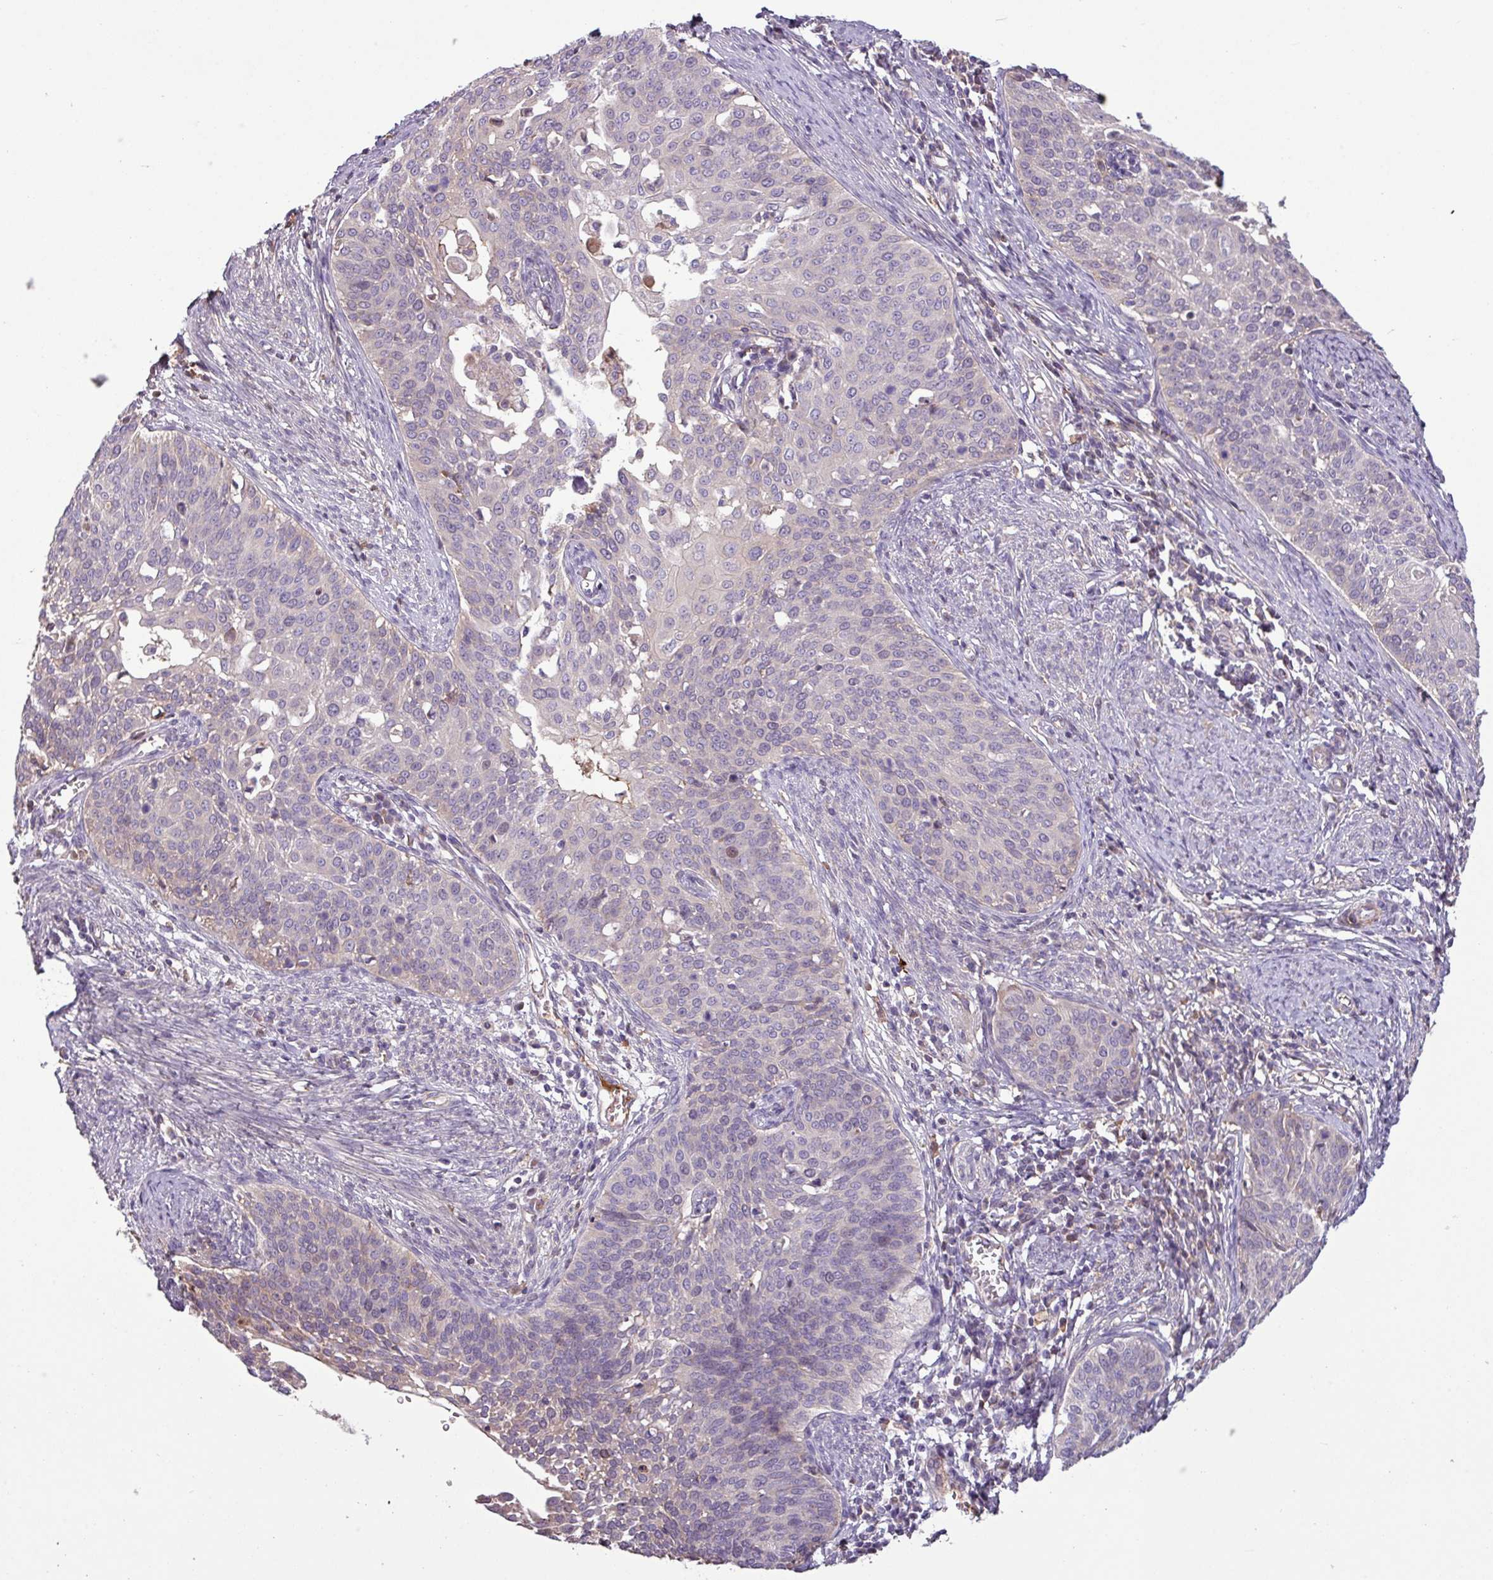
{"staining": {"intensity": "negative", "quantity": "none", "location": "none"}, "tissue": "cervical cancer", "cell_type": "Tumor cells", "image_type": "cancer", "snomed": [{"axis": "morphology", "description": "Squamous cell carcinoma, NOS"}, {"axis": "topography", "description": "Cervix"}], "caption": "An image of human cervical squamous cell carcinoma is negative for staining in tumor cells.", "gene": "C4B", "patient": {"sex": "female", "age": 44}}